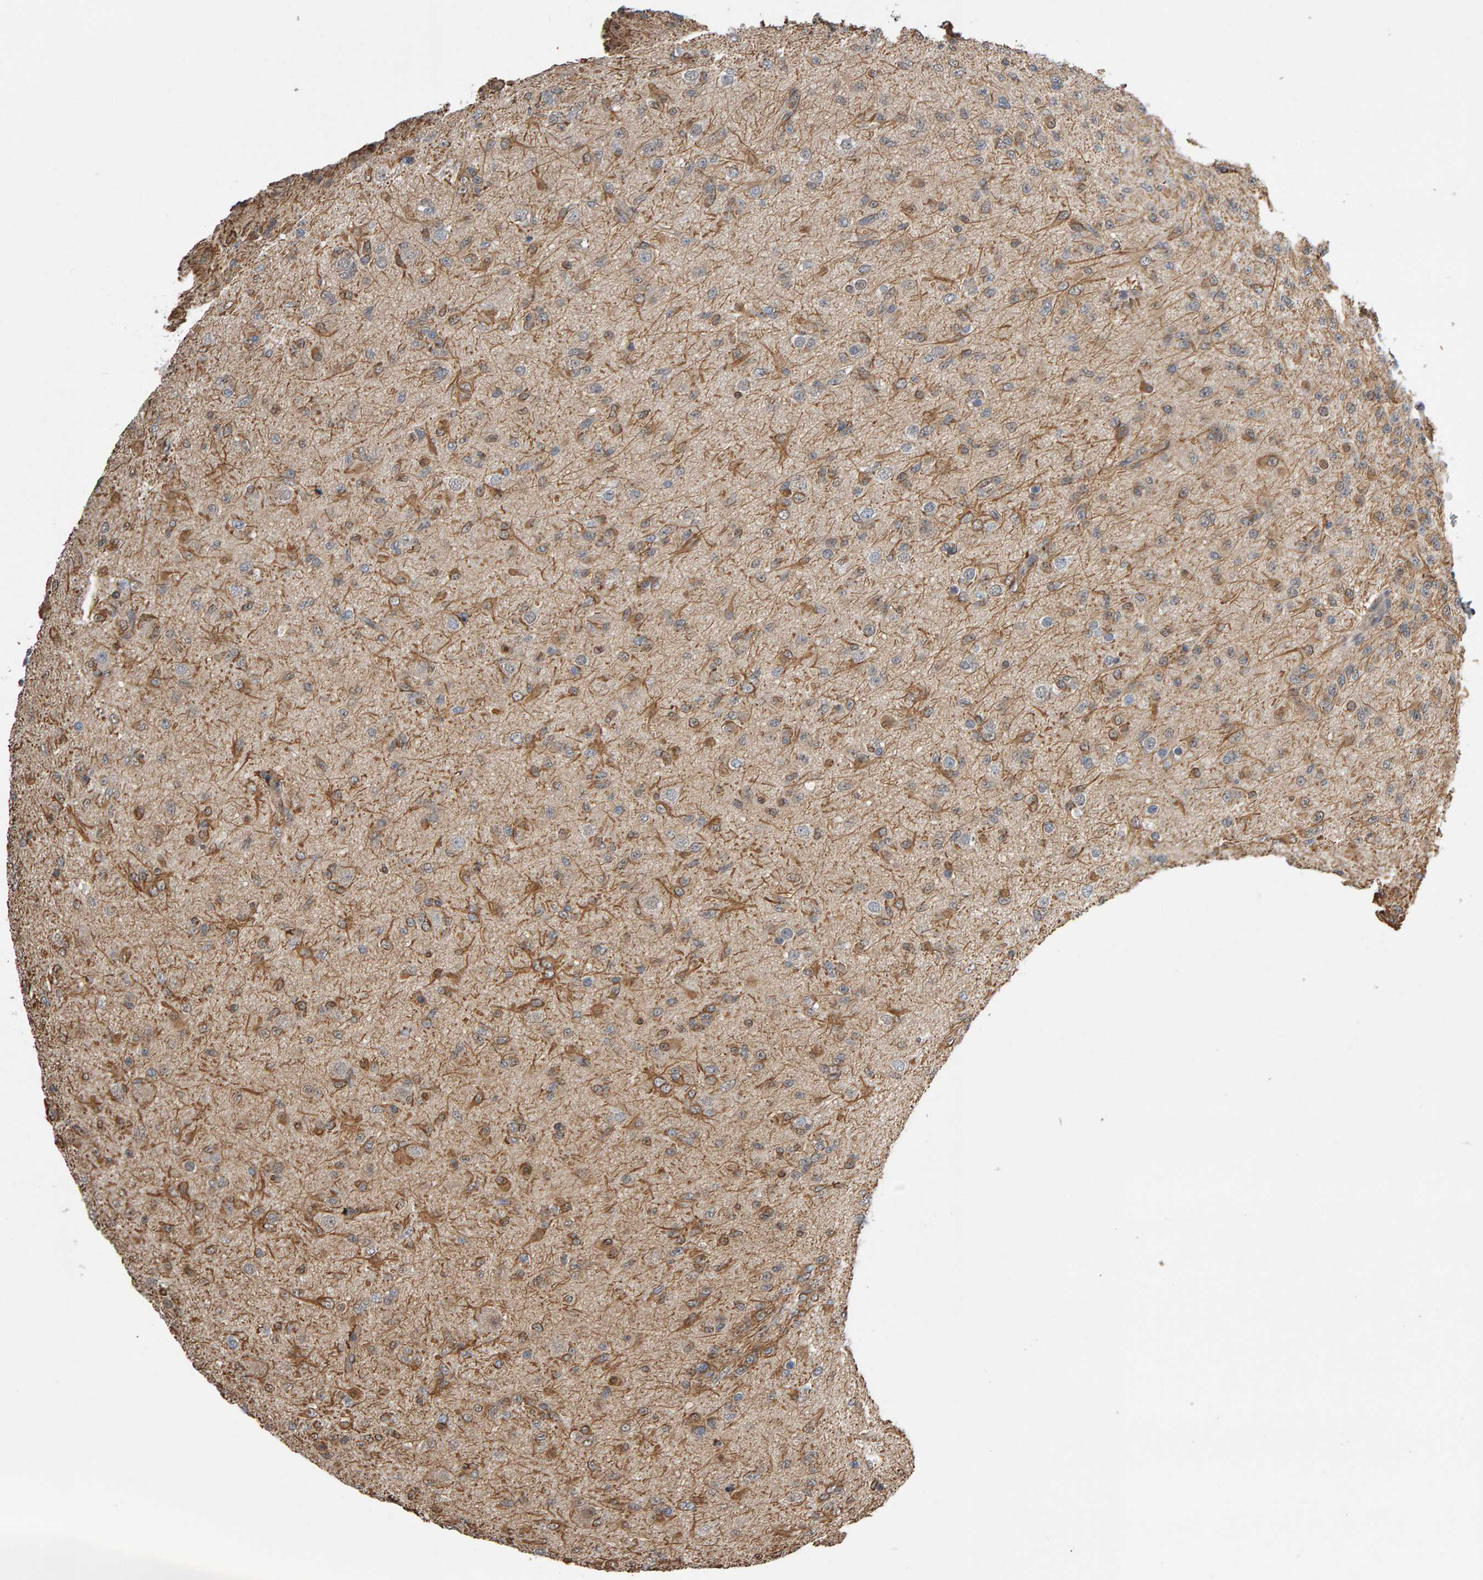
{"staining": {"intensity": "weak", "quantity": ">75%", "location": "cytoplasmic/membranous"}, "tissue": "glioma", "cell_type": "Tumor cells", "image_type": "cancer", "snomed": [{"axis": "morphology", "description": "Glioma, malignant, Low grade"}, {"axis": "topography", "description": "Brain"}], "caption": "An image showing weak cytoplasmic/membranous expression in approximately >75% of tumor cells in malignant glioma (low-grade), as visualized by brown immunohistochemical staining.", "gene": "COASY", "patient": {"sex": "male", "age": 65}}